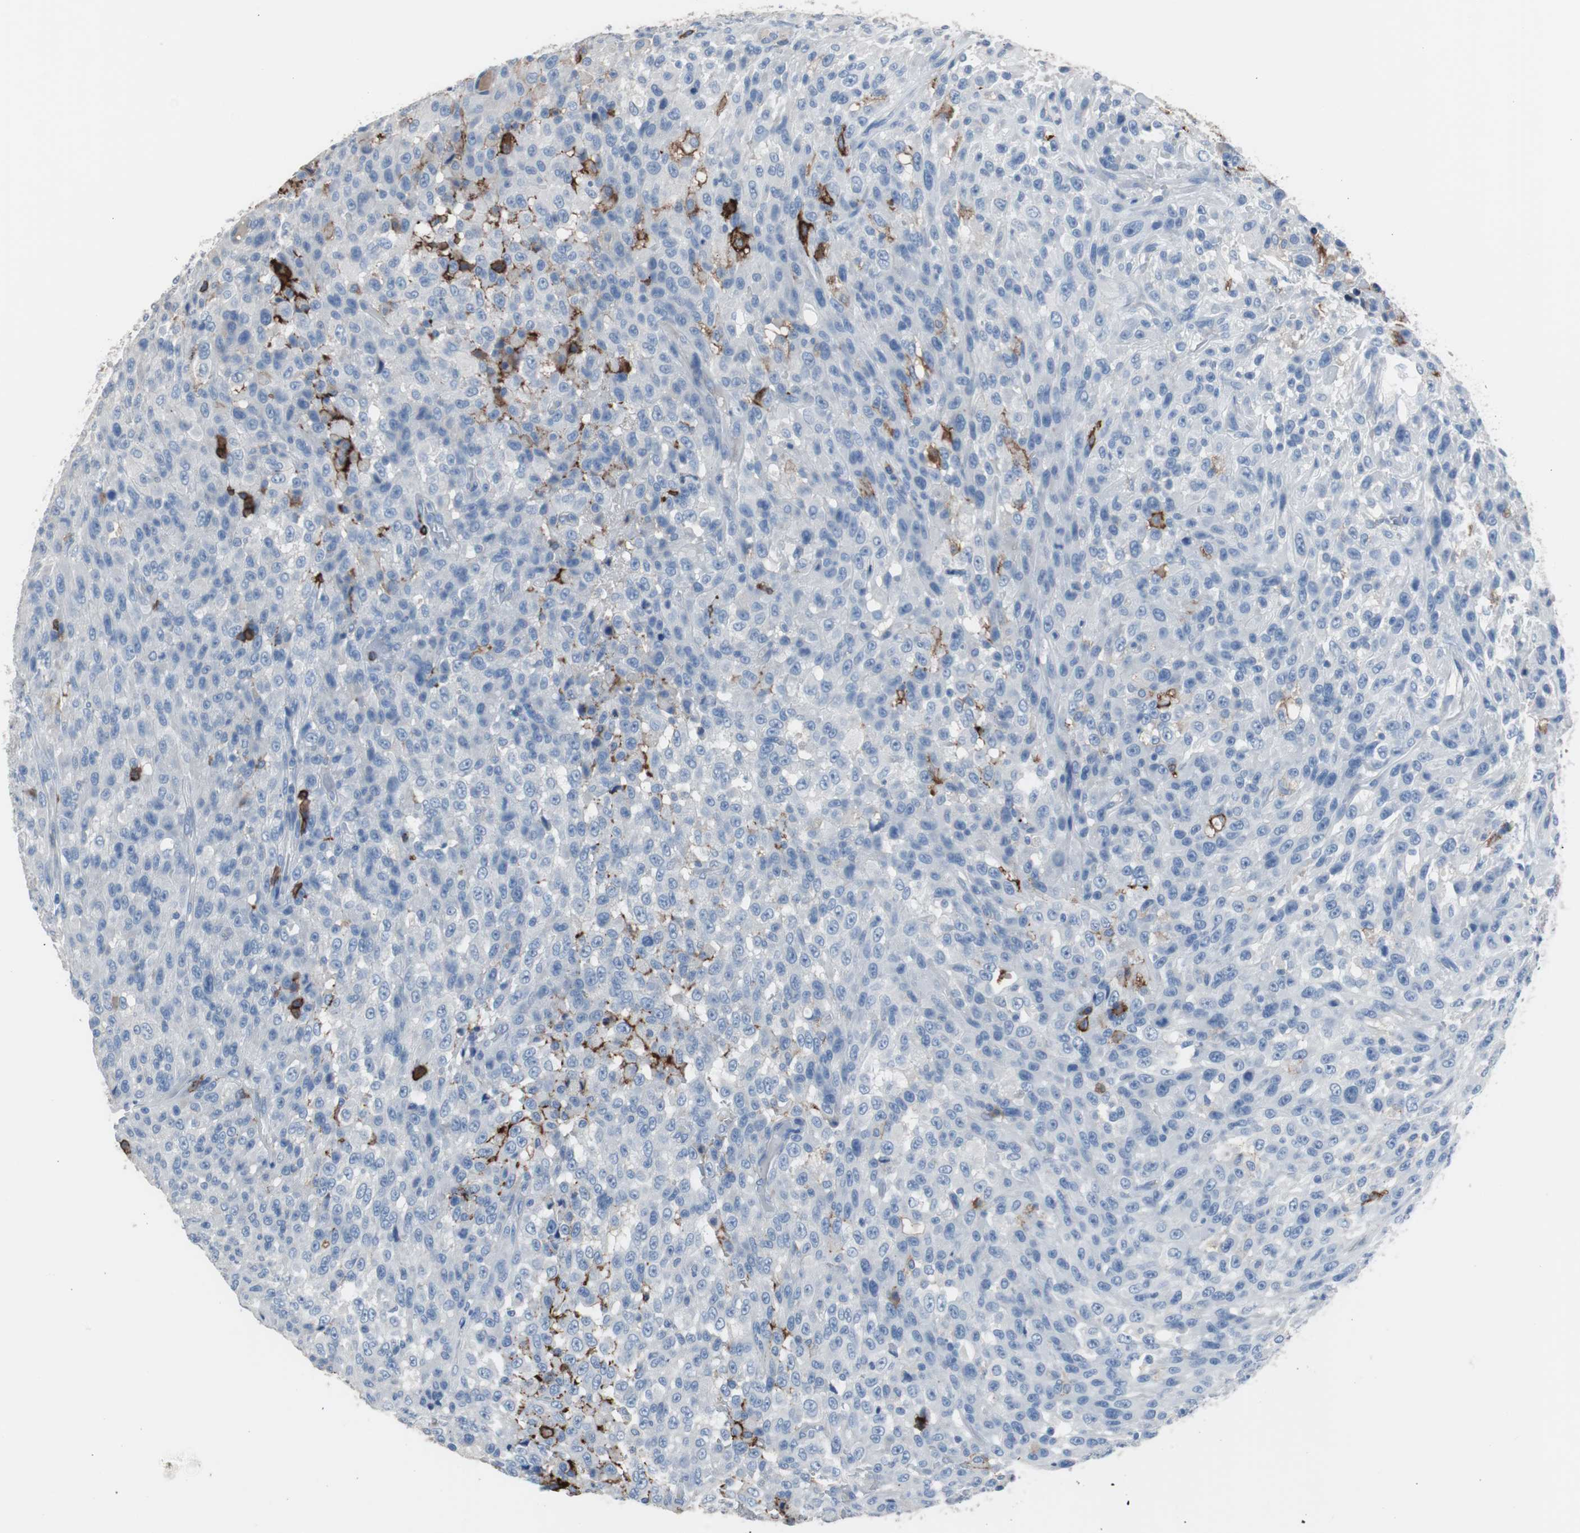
{"staining": {"intensity": "negative", "quantity": "none", "location": "none"}, "tissue": "urothelial cancer", "cell_type": "Tumor cells", "image_type": "cancer", "snomed": [{"axis": "morphology", "description": "Urothelial carcinoma, High grade"}, {"axis": "topography", "description": "Urinary bladder"}], "caption": "DAB (3,3'-diaminobenzidine) immunohistochemical staining of urothelial cancer exhibits no significant staining in tumor cells.", "gene": "FCGR2B", "patient": {"sex": "male", "age": 66}}